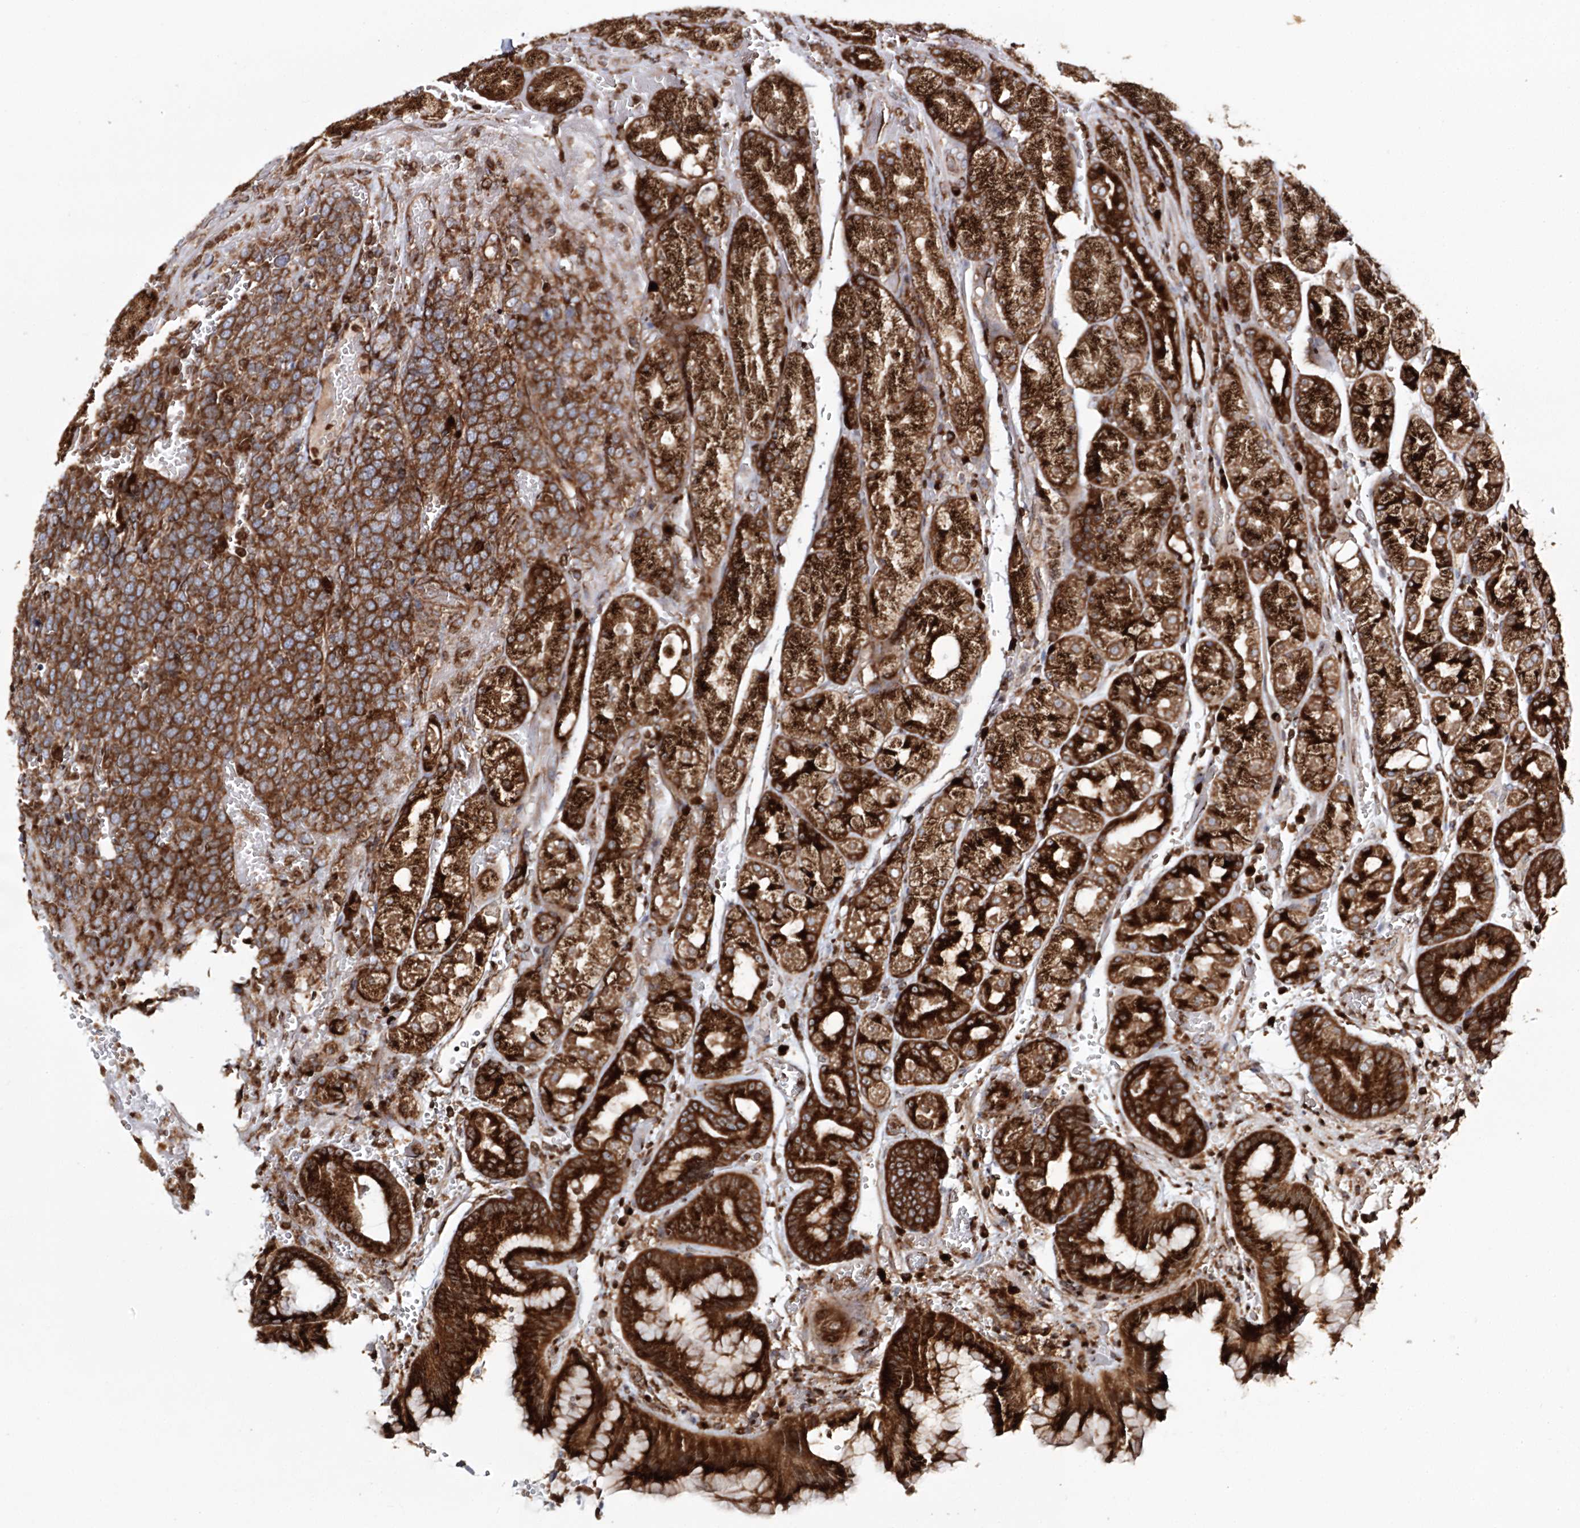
{"staining": {"intensity": "strong", "quantity": ">75%", "location": "cytoplasmic/membranous"}, "tissue": "stomach", "cell_type": "Glandular cells", "image_type": "normal", "snomed": [{"axis": "morphology", "description": "Normal tissue, NOS"}, {"axis": "morphology", "description": "Carcinoid, malignant, NOS"}, {"axis": "topography", "description": "Stomach, upper"}], "caption": "Stomach was stained to show a protein in brown. There is high levels of strong cytoplasmic/membranous positivity in approximately >75% of glandular cells. Using DAB (brown) and hematoxylin (blue) stains, captured at high magnification using brightfield microscopy.", "gene": "ARCN1", "patient": {"sex": "male", "age": 39}}